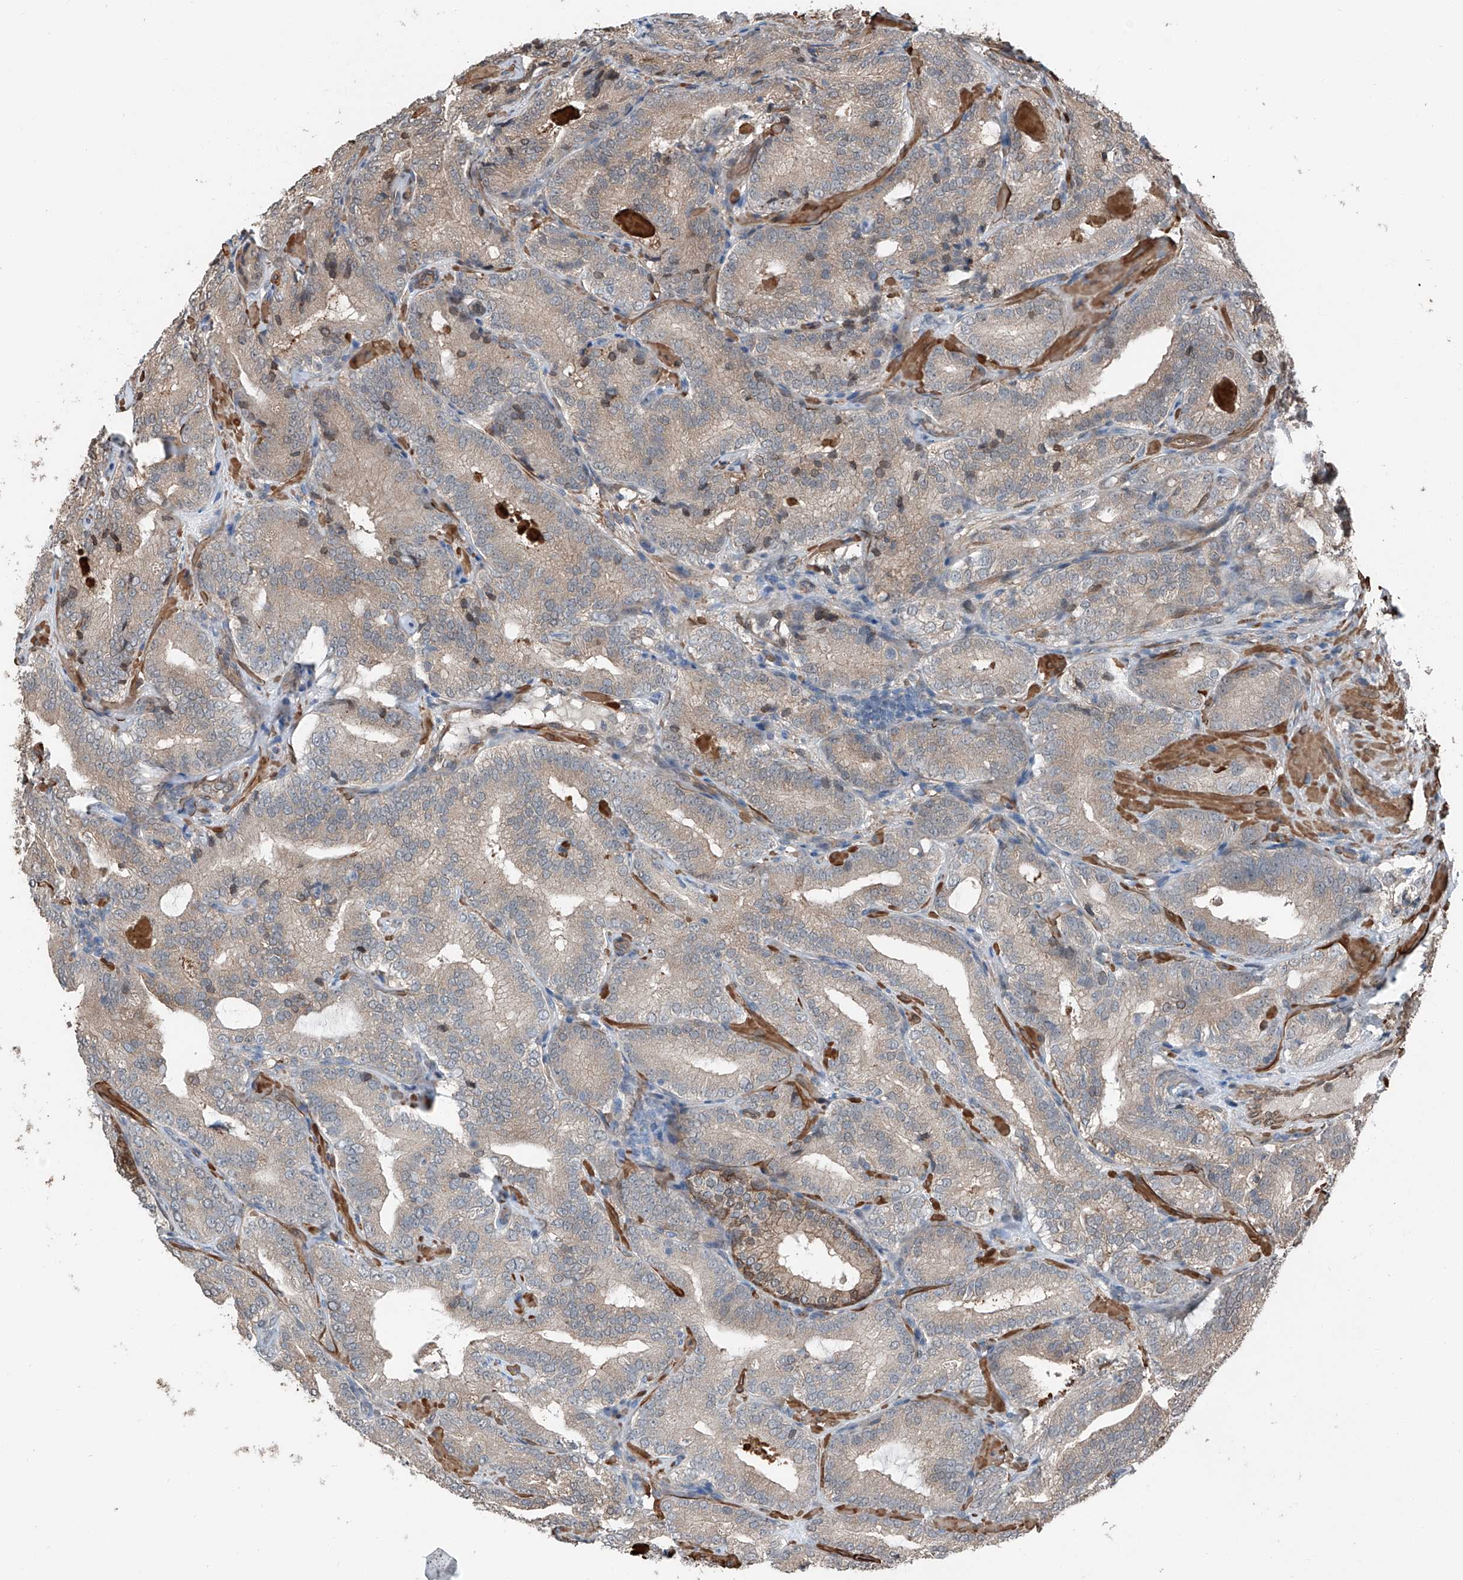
{"staining": {"intensity": "moderate", "quantity": "25%-75%", "location": "cytoplasmic/membranous"}, "tissue": "prostate cancer", "cell_type": "Tumor cells", "image_type": "cancer", "snomed": [{"axis": "morphology", "description": "Adenocarcinoma, High grade"}, {"axis": "topography", "description": "Prostate"}], "caption": "A photomicrograph showing moderate cytoplasmic/membranous expression in about 25%-75% of tumor cells in prostate cancer, as visualized by brown immunohistochemical staining.", "gene": "HSPA6", "patient": {"sex": "male", "age": 57}}